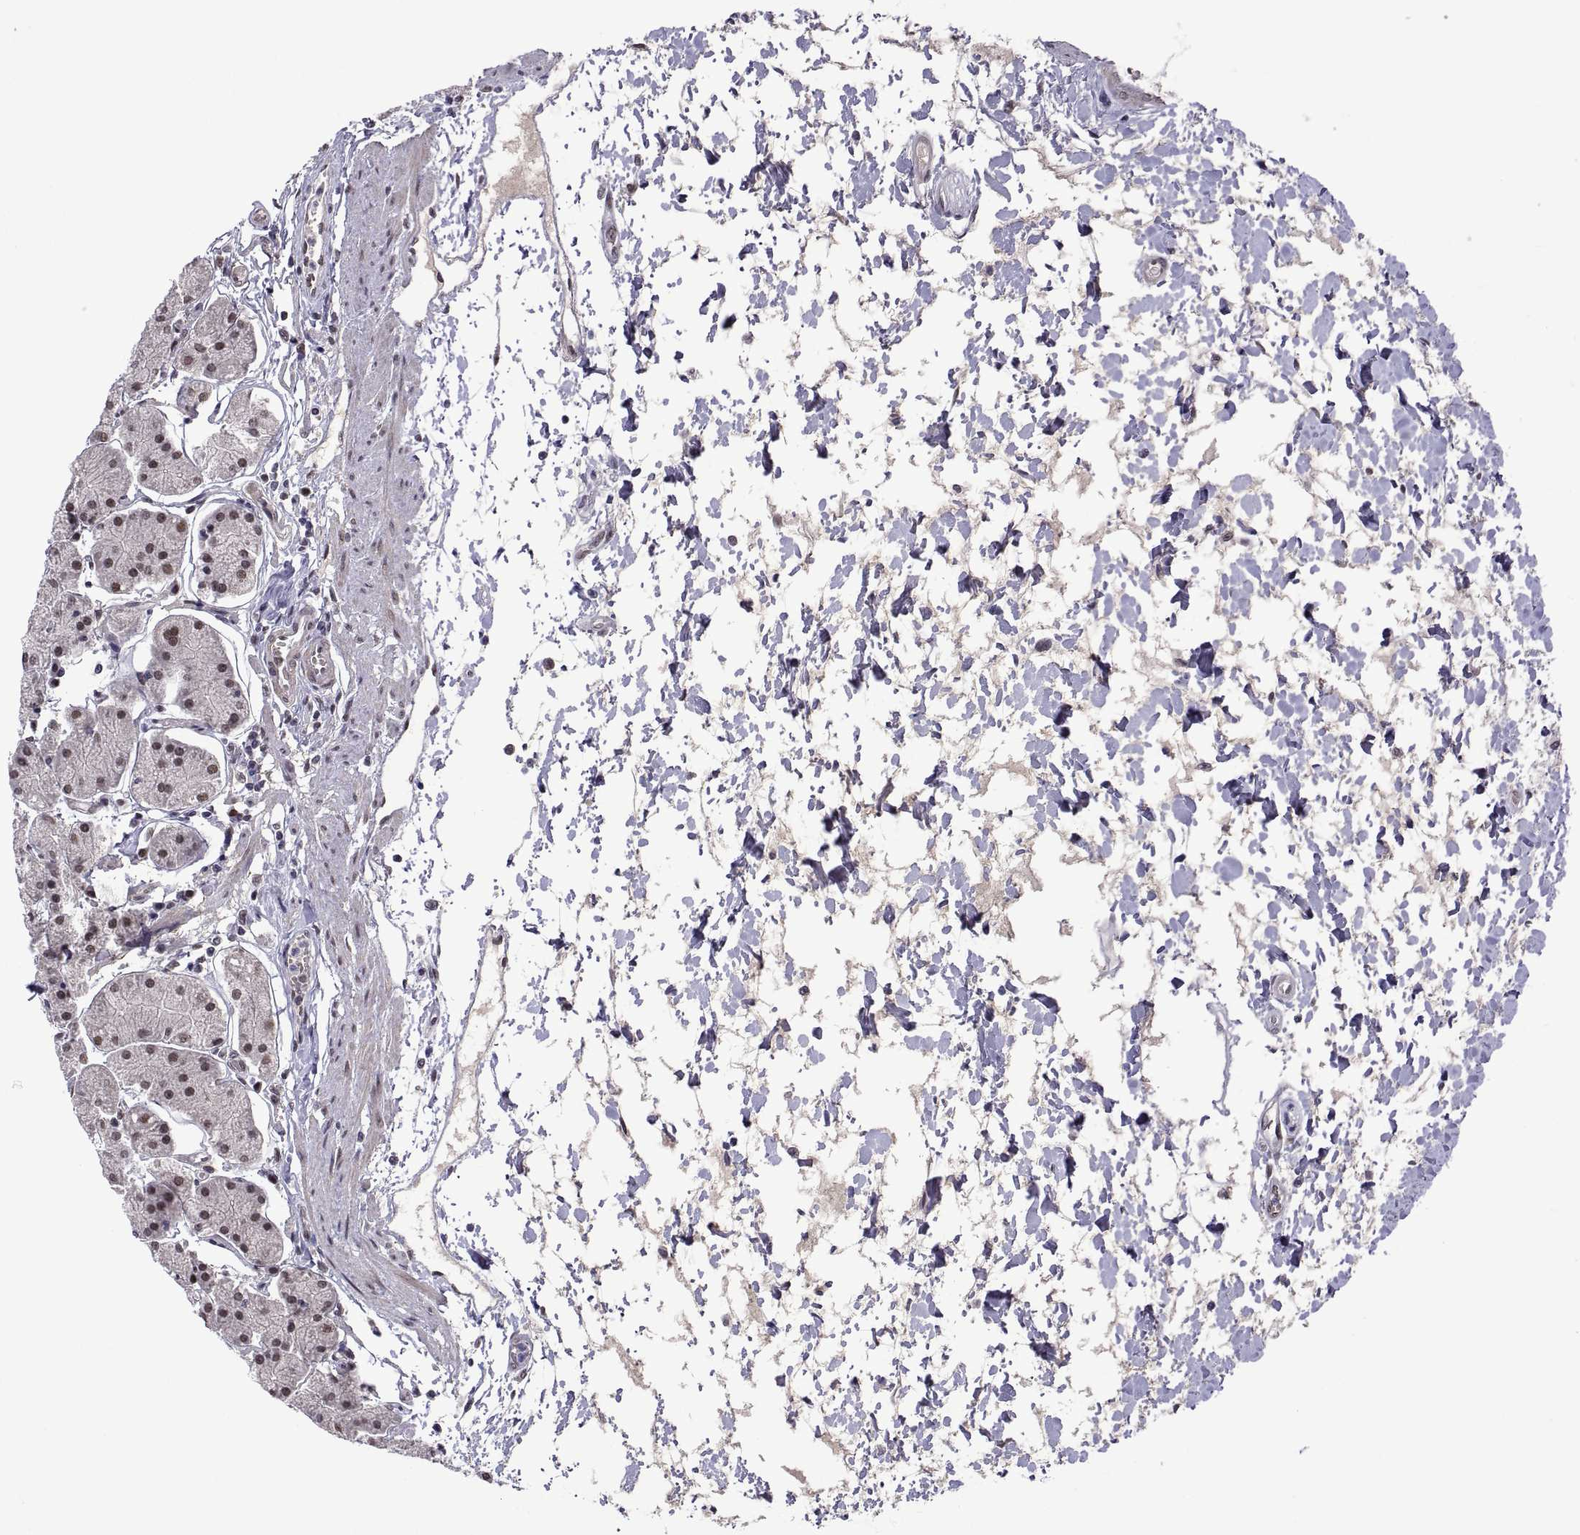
{"staining": {"intensity": "moderate", "quantity": "25%-75%", "location": "nuclear"}, "tissue": "stomach", "cell_type": "Glandular cells", "image_type": "normal", "snomed": [{"axis": "morphology", "description": "Normal tissue, NOS"}, {"axis": "topography", "description": "Stomach"}], "caption": "IHC (DAB (3,3'-diaminobenzidine)) staining of benign stomach exhibits moderate nuclear protein expression in about 25%-75% of glandular cells. (Brightfield microscopy of DAB IHC at high magnification).", "gene": "NR4A1", "patient": {"sex": "male", "age": 54}}